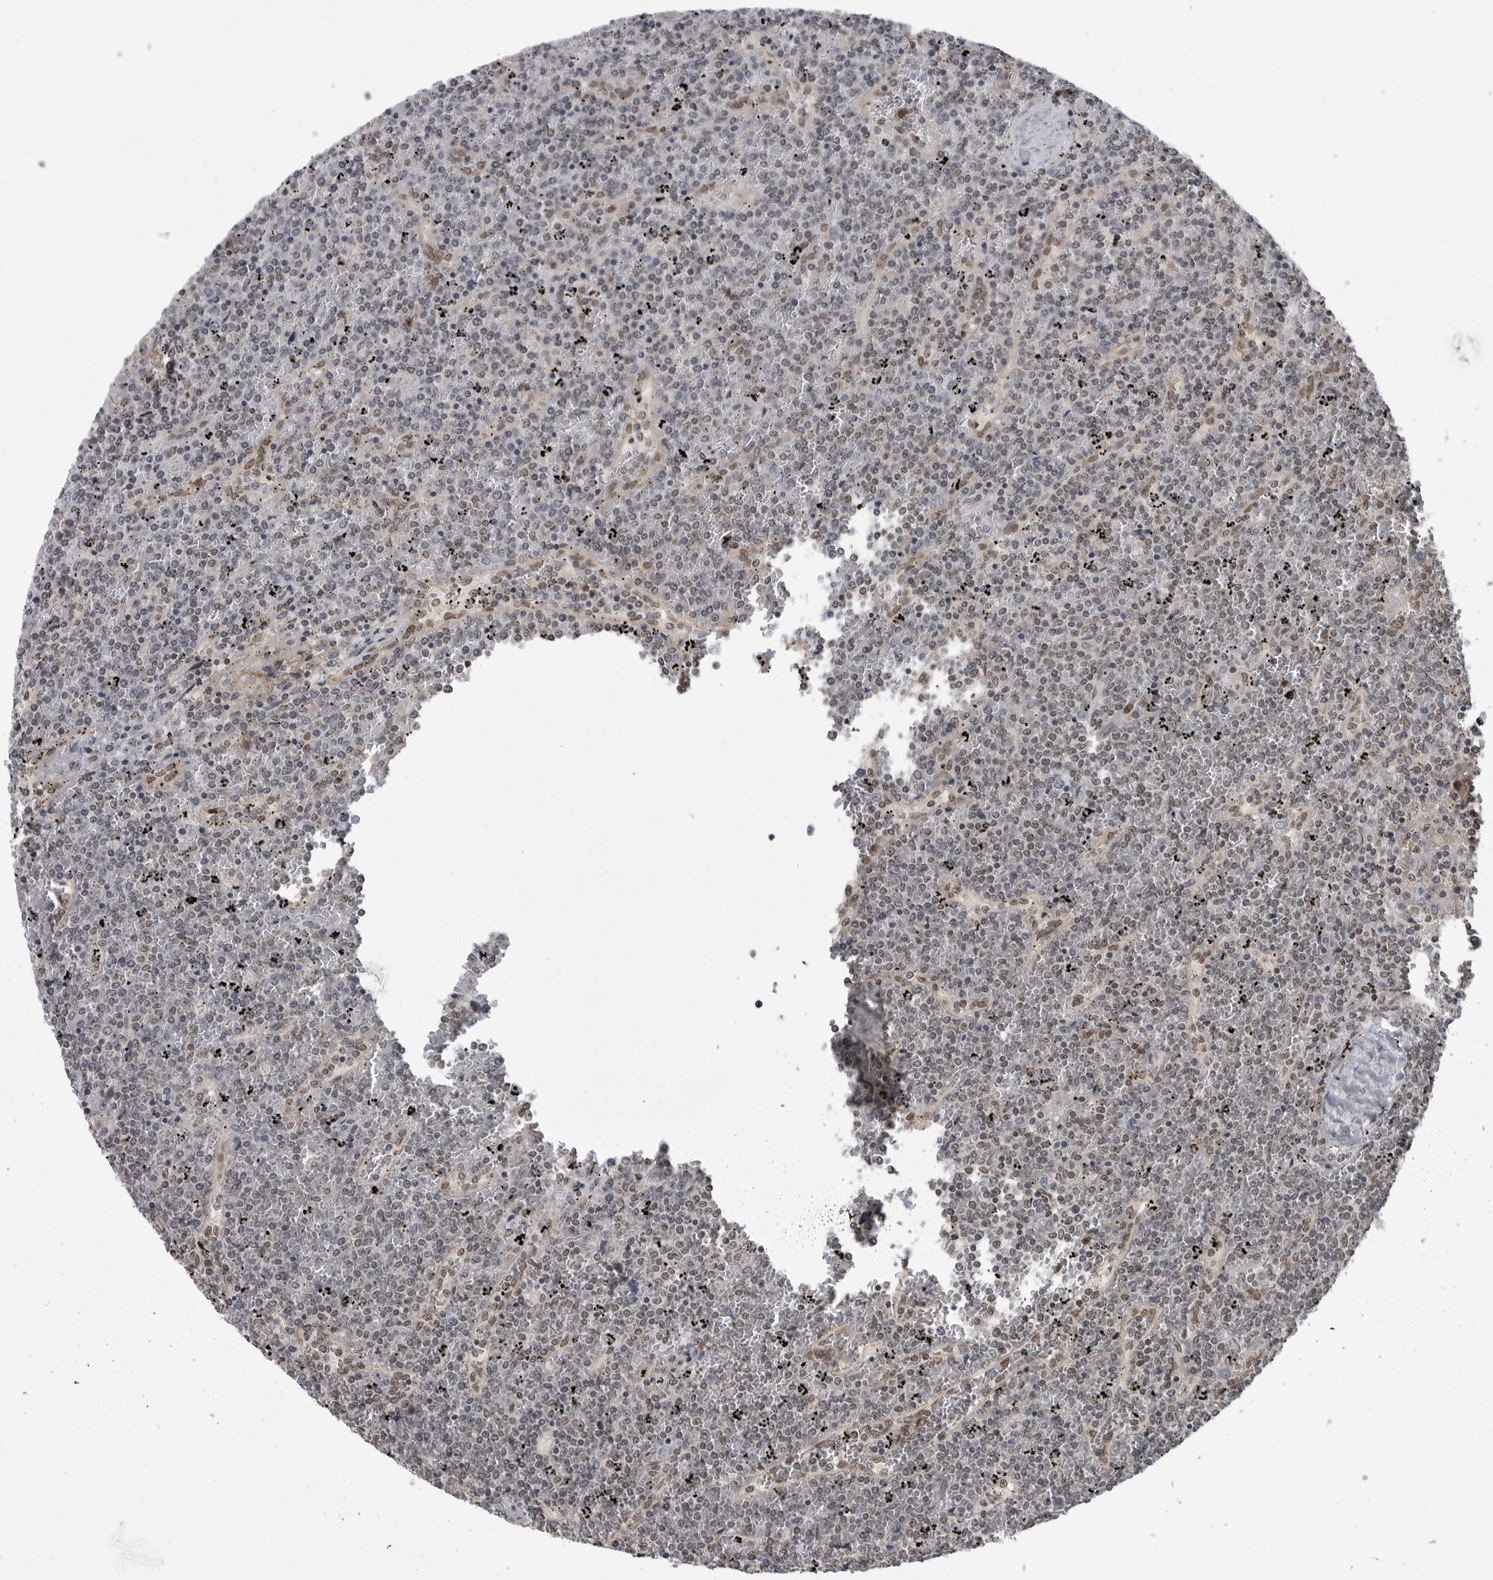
{"staining": {"intensity": "weak", "quantity": "25%-75%", "location": "nuclear"}, "tissue": "lymphoma", "cell_type": "Tumor cells", "image_type": "cancer", "snomed": [{"axis": "morphology", "description": "Malignant lymphoma, non-Hodgkin's type, Low grade"}, {"axis": "topography", "description": "Spleen"}], "caption": "This is a micrograph of immunohistochemistry (IHC) staining of malignant lymphoma, non-Hodgkin's type (low-grade), which shows weak staining in the nuclear of tumor cells.", "gene": "C8orf58", "patient": {"sex": "female", "age": 19}}